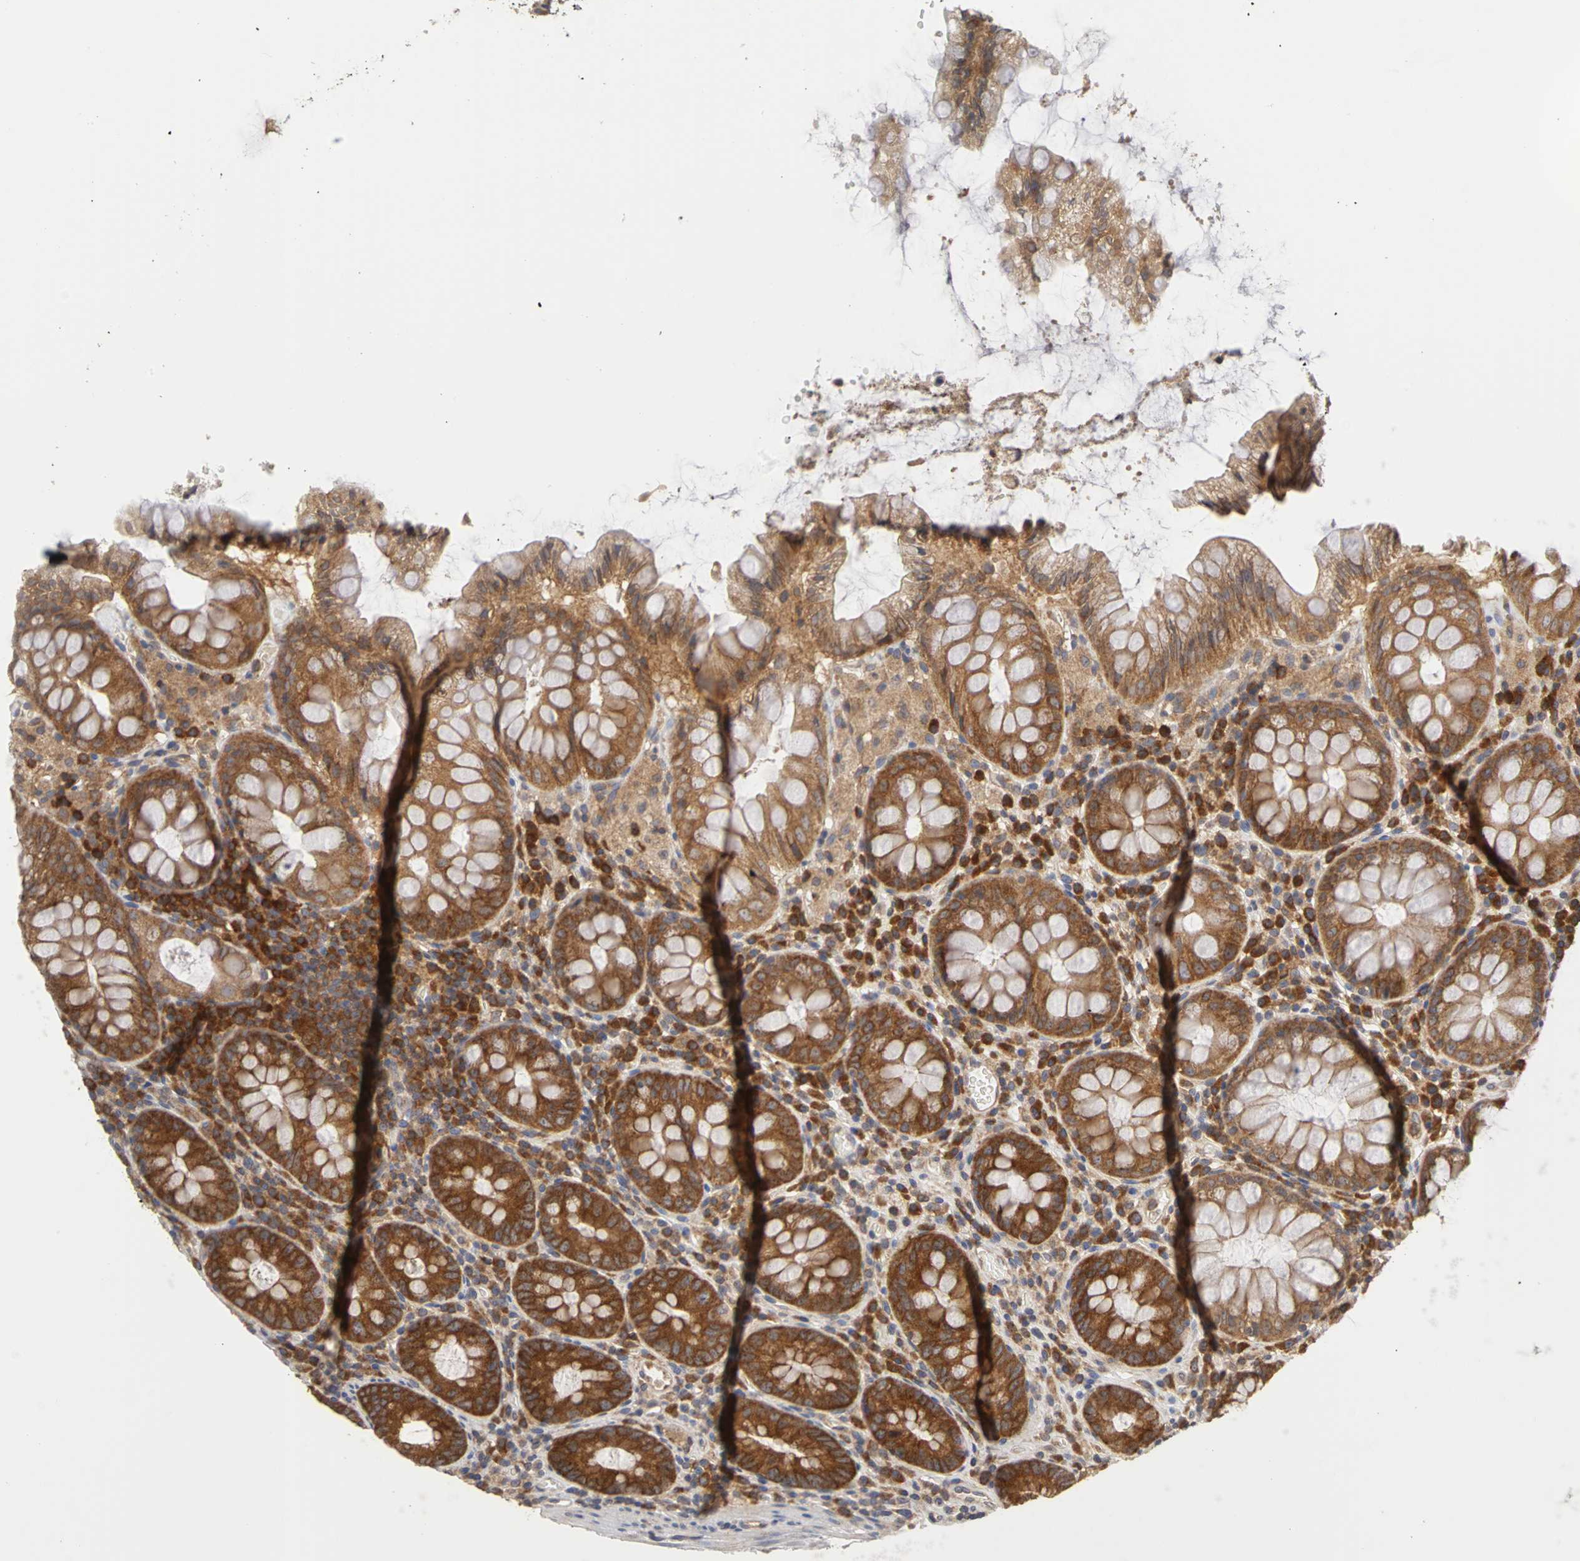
{"staining": {"intensity": "weak", "quantity": ">75%", "location": "cytoplasmic/membranous"}, "tissue": "colon", "cell_type": "Endothelial cells", "image_type": "normal", "snomed": [{"axis": "morphology", "description": "Normal tissue, NOS"}, {"axis": "topography", "description": "Colon"}], "caption": "Immunohistochemistry histopathology image of benign colon: colon stained using immunohistochemistry demonstrates low levels of weak protein expression localized specifically in the cytoplasmic/membranous of endothelial cells, appearing as a cytoplasmic/membranous brown color.", "gene": "IRAK1", "patient": {"sex": "female", "age": 46}}